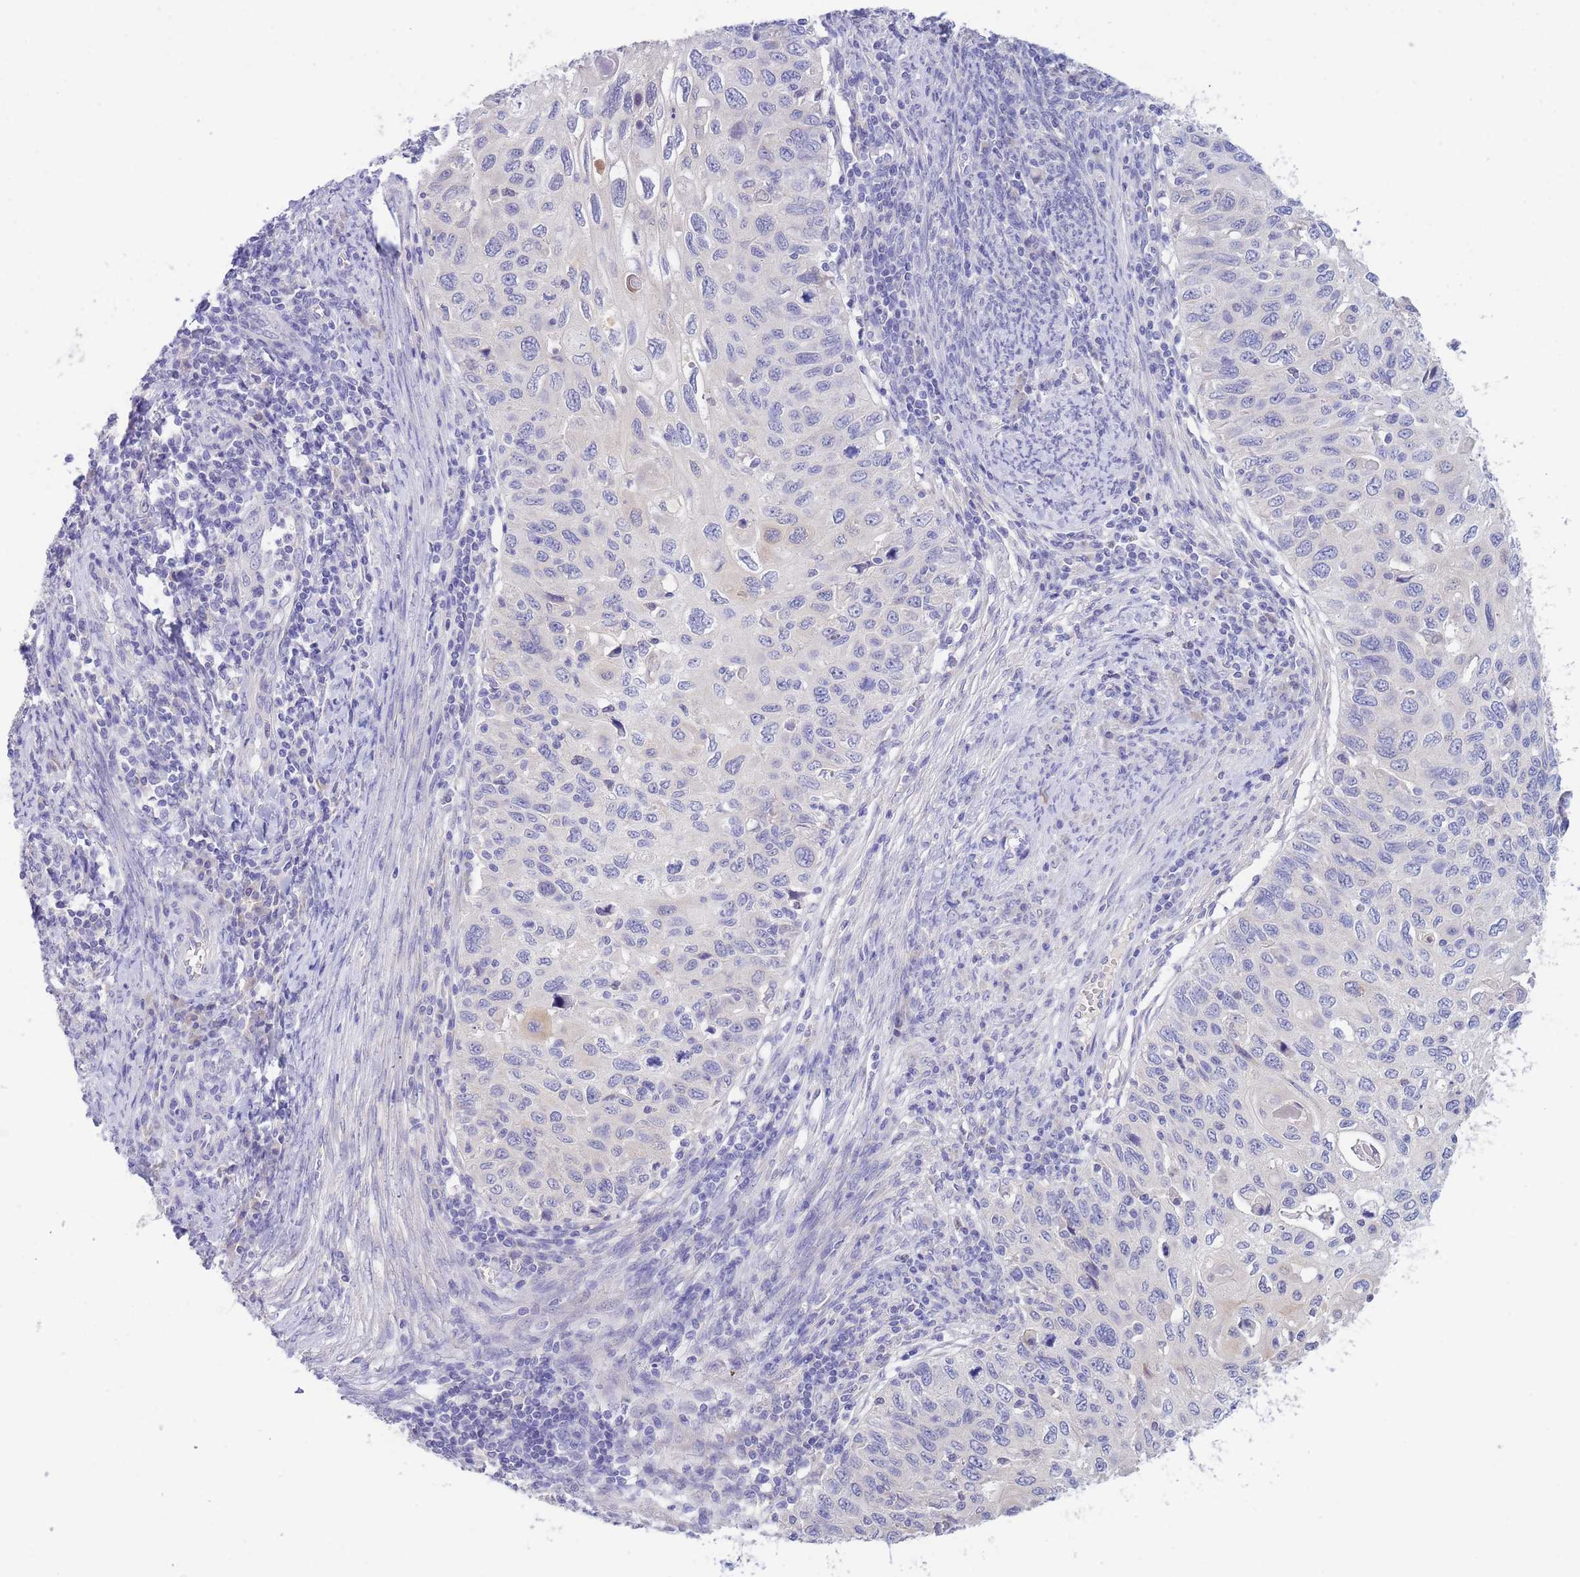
{"staining": {"intensity": "negative", "quantity": "none", "location": "none"}, "tissue": "cervical cancer", "cell_type": "Tumor cells", "image_type": "cancer", "snomed": [{"axis": "morphology", "description": "Squamous cell carcinoma, NOS"}, {"axis": "topography", "description": "Cervix"}], "caption": "Photomicrograph shows no protein positivity in tumor cells of cervical cancer tissue. Brightfield microscopy of immunohistochemistry stained with DAB (3,3'-diaminobenzidine) (brown) and hematoxylin (blue), captured at high magnification.", "gene": "PCDHB3", "patient": {"sex": "female", "age": 70}}